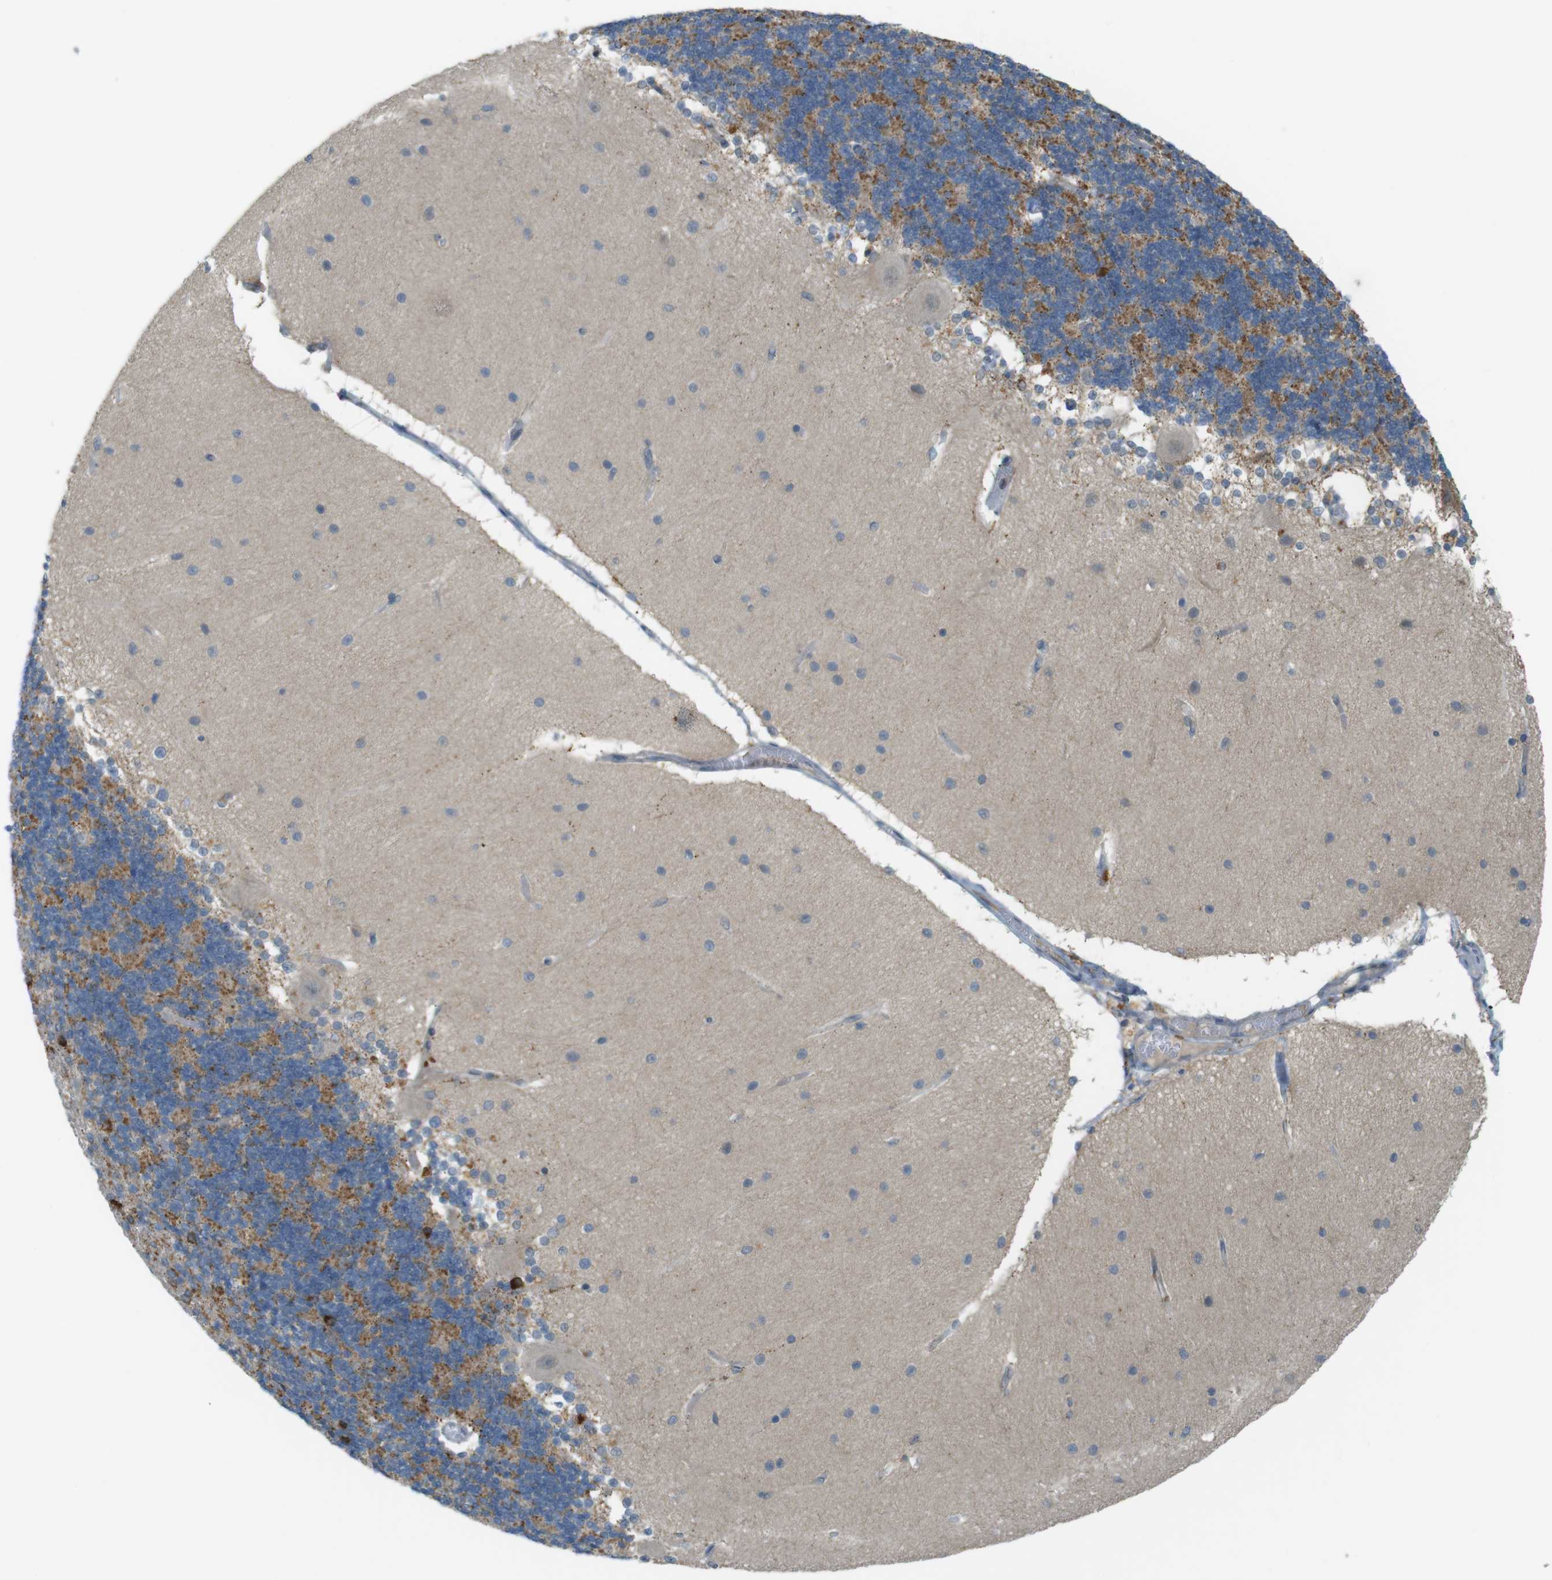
{"staining": {"intensity": "strong", "quantity": "25%-75%", "location": "cytoplasmic/membranous"}, "tissue": "cerebellum", "cell_type": "Cells in granular layer", "image_type": "normal", "snomed": [{"axis": "morphology", "description": "Normal tissue, NOS"}, {"axis": "topography", "description": "Cerebellum"}], "caption": "This photomicrograph exhibits immunohistochemistry (IHC) staining of unremarkable cerebellum, with high strong cytoplasmic/membranous staining in about 25%-75% of cells in granular layer.", "gene": "UGT8", "patient": {"sex": "female", "age": 54}}